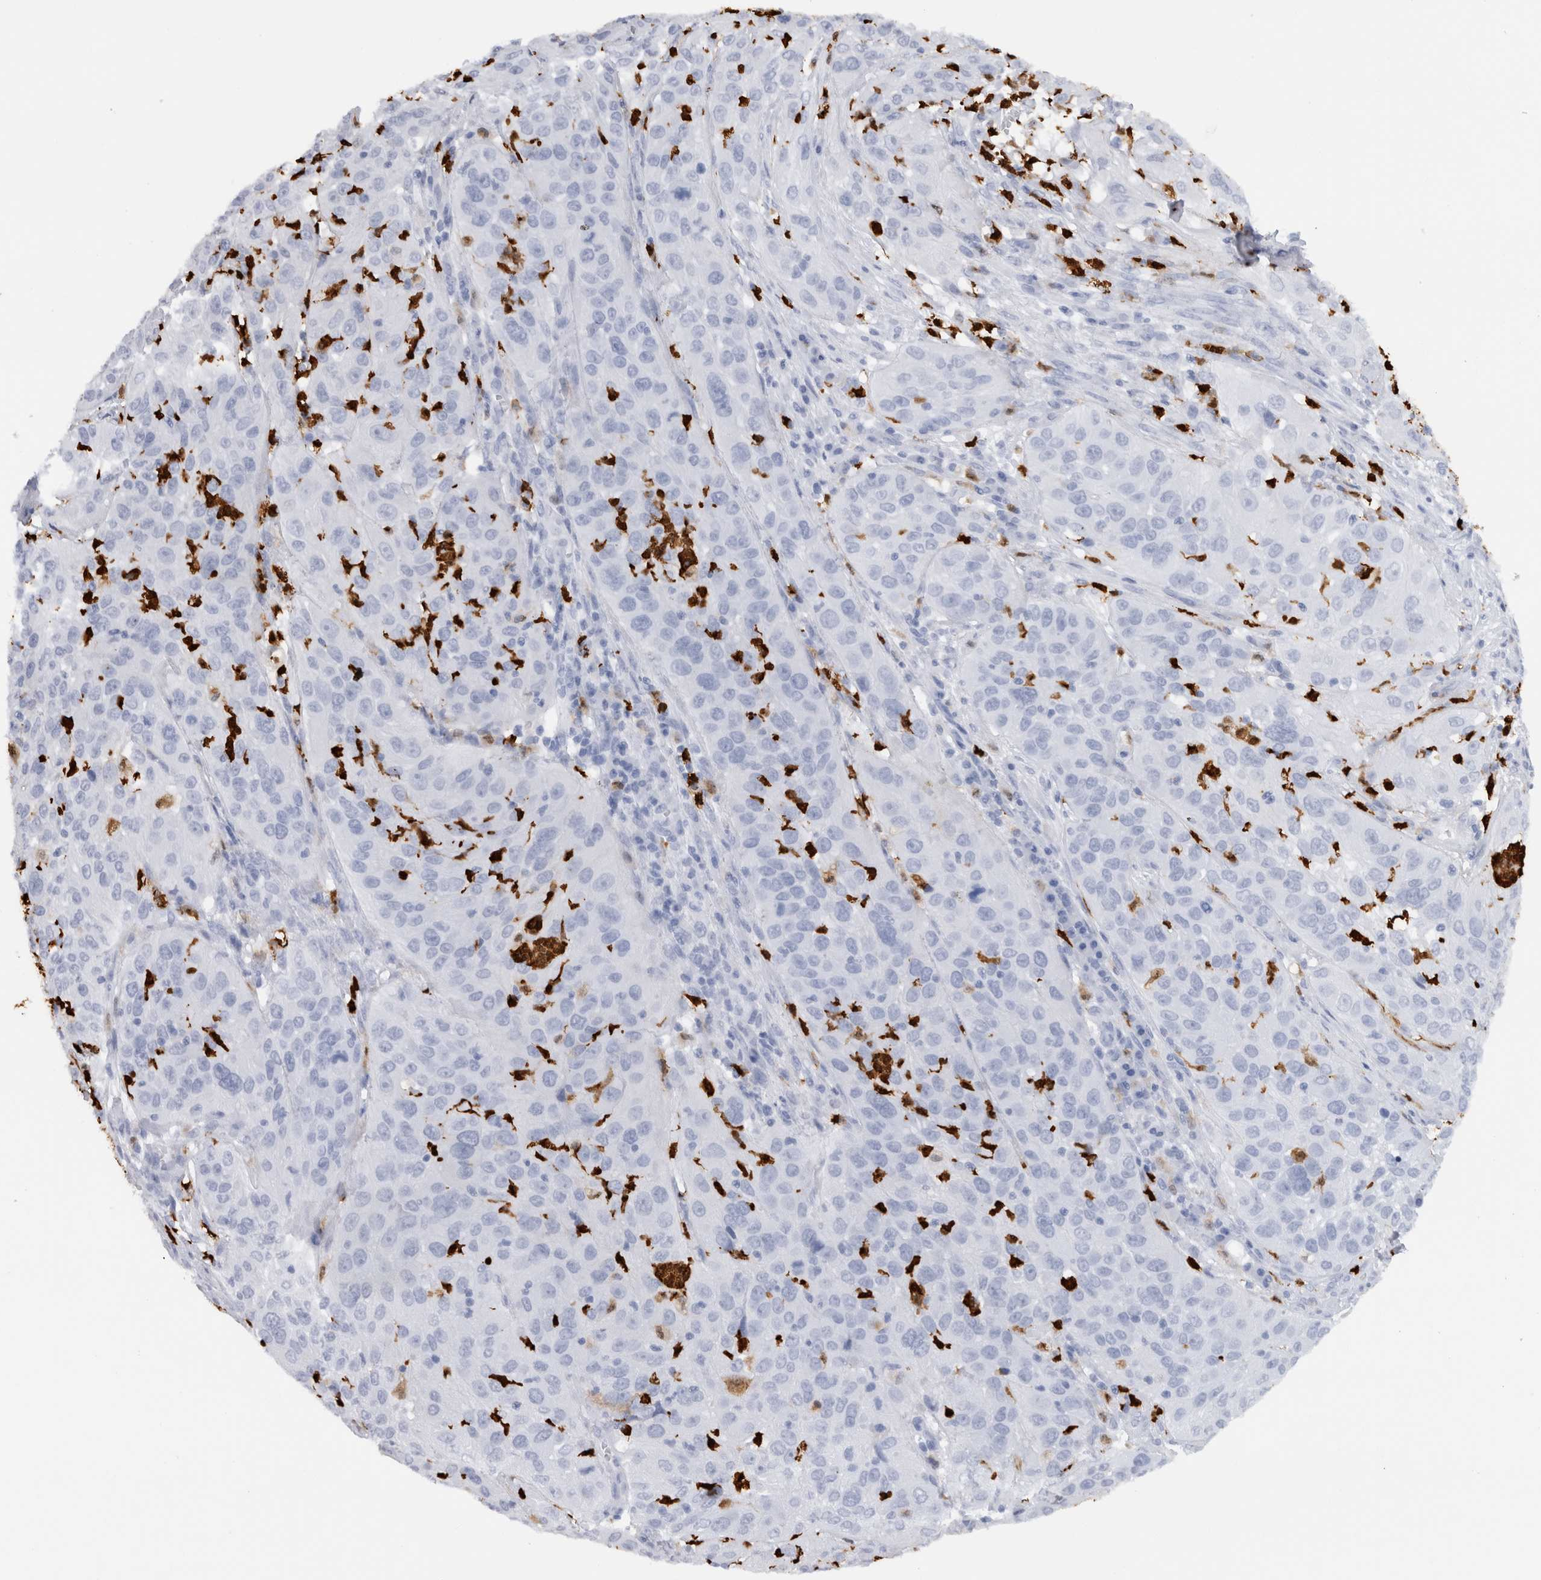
{"staining": {"intensity": "negative", "quantity": "none", "location": "none"}, "tissue": "cervical cancer", "cell_type": "Tumor cells", "image_type": "cancer", "snomed": [{"axis": "morphology", "description": "Squamous cell carcinoma, NOS"}, {"axis": "topography", "description": "Cervix"}], "caption": "The image reveals no significant staining in tumor cells of cervical cancer. (Stains: DAB (3,3'-diaminobenzidine) immunohistochemistry (IHC) with hematoxylin counter stain, Microscopy: brightfield microscopy at high magnification).", "gene": "S100A8", "patient": {"sex": "female", "age": 32}}